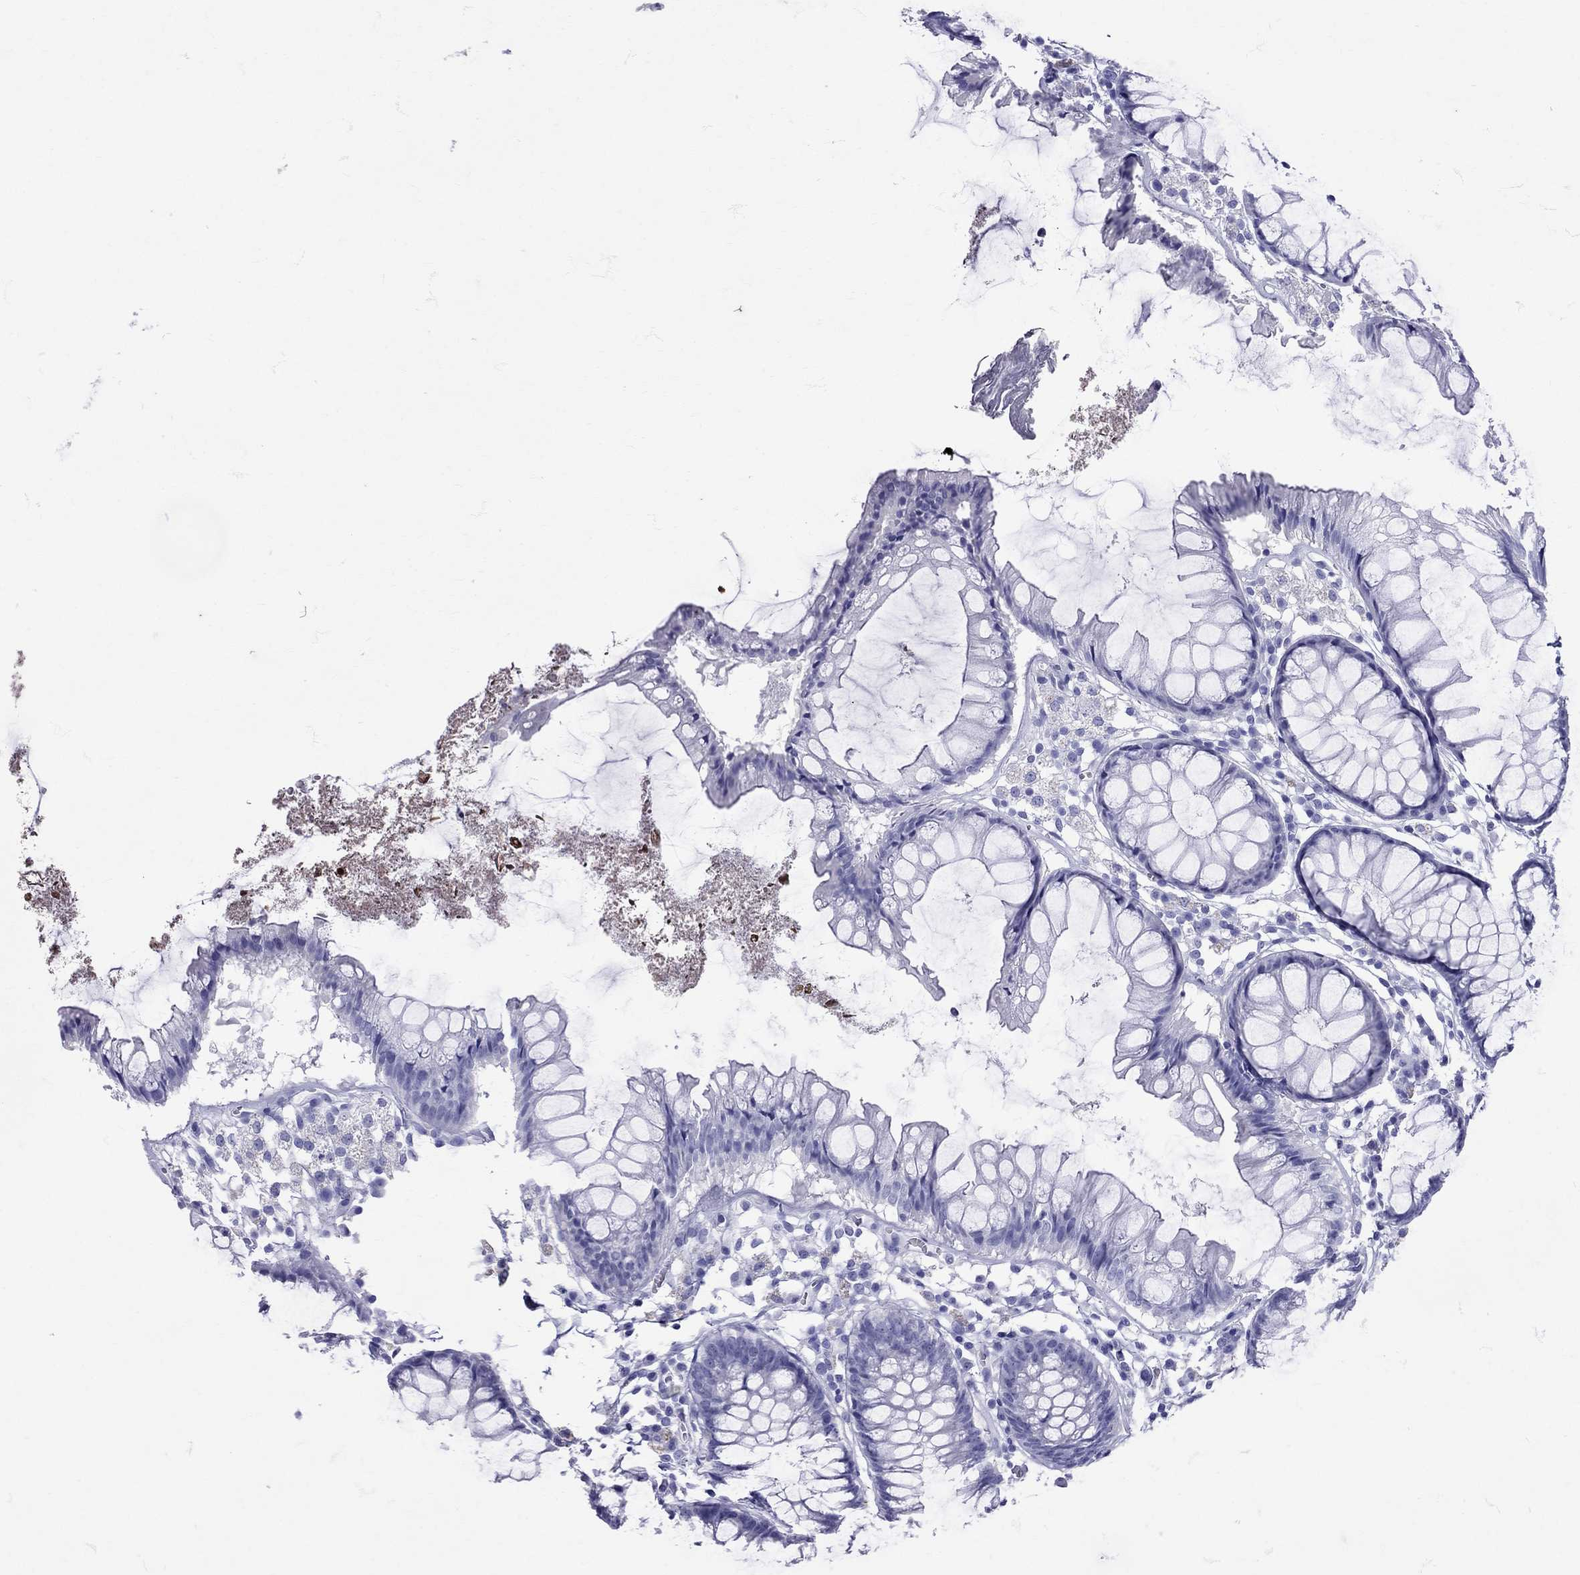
{"staining": {"intensity": "negative", "quantity": "none", "location": "none"}, "tissue": "colon", "cell_type": "Endothelial cells", "image_type": "normal", "snomed": [{"axis": "morphology", "description": "Normal tissue, NOS"}, {"axis": "morphology", "description": "Adenocarcinoma, NOS"}, {"axis": "topography", "description": "Colon"}], "caption": "Immunohistochemical staining of normal human colon reveals no significant expression in endothelial cells.", "gene": "AVP", "patient": {"sex": "male", "age": 65}}